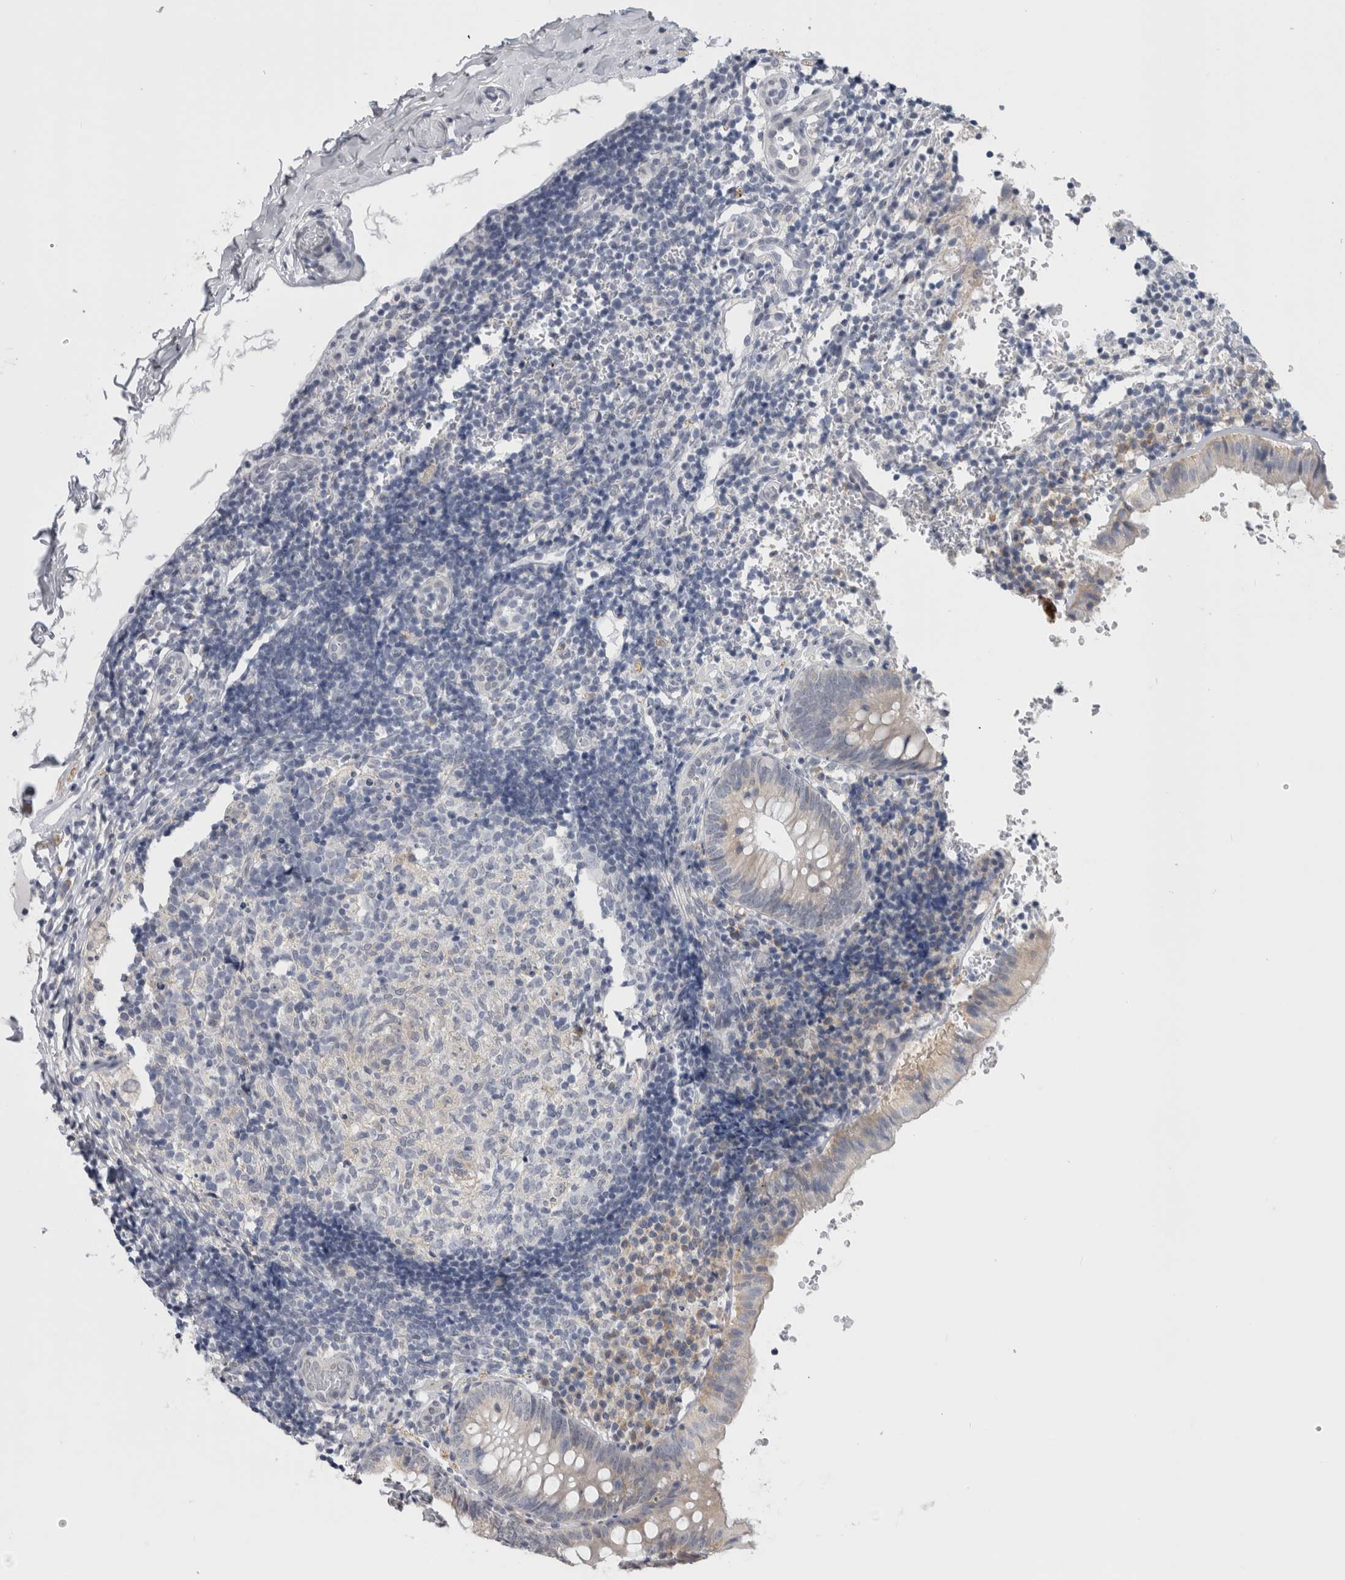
{"staining": {"intensity": "weak", "quantity": "<25%", "location": "cytoplasmic/membranous"}, "tissue": "appendix", "cell_type": "Glandular cells", "image_type": "normal", "snomed": [{"axis": "morphology", "description": "Normal tissue, NOS"}, {"axis": "topography", "description": "Appendix"}], "caption": "Immunohistochemistry of normal appendix demonstrates no staining in glandular cells. (DAB (3,3'-diaminobenzidine) immunohistochemistry (IHC), high magnification).", "gene": "TMEM242", "patient": {"sex": "male", "age": 8}}